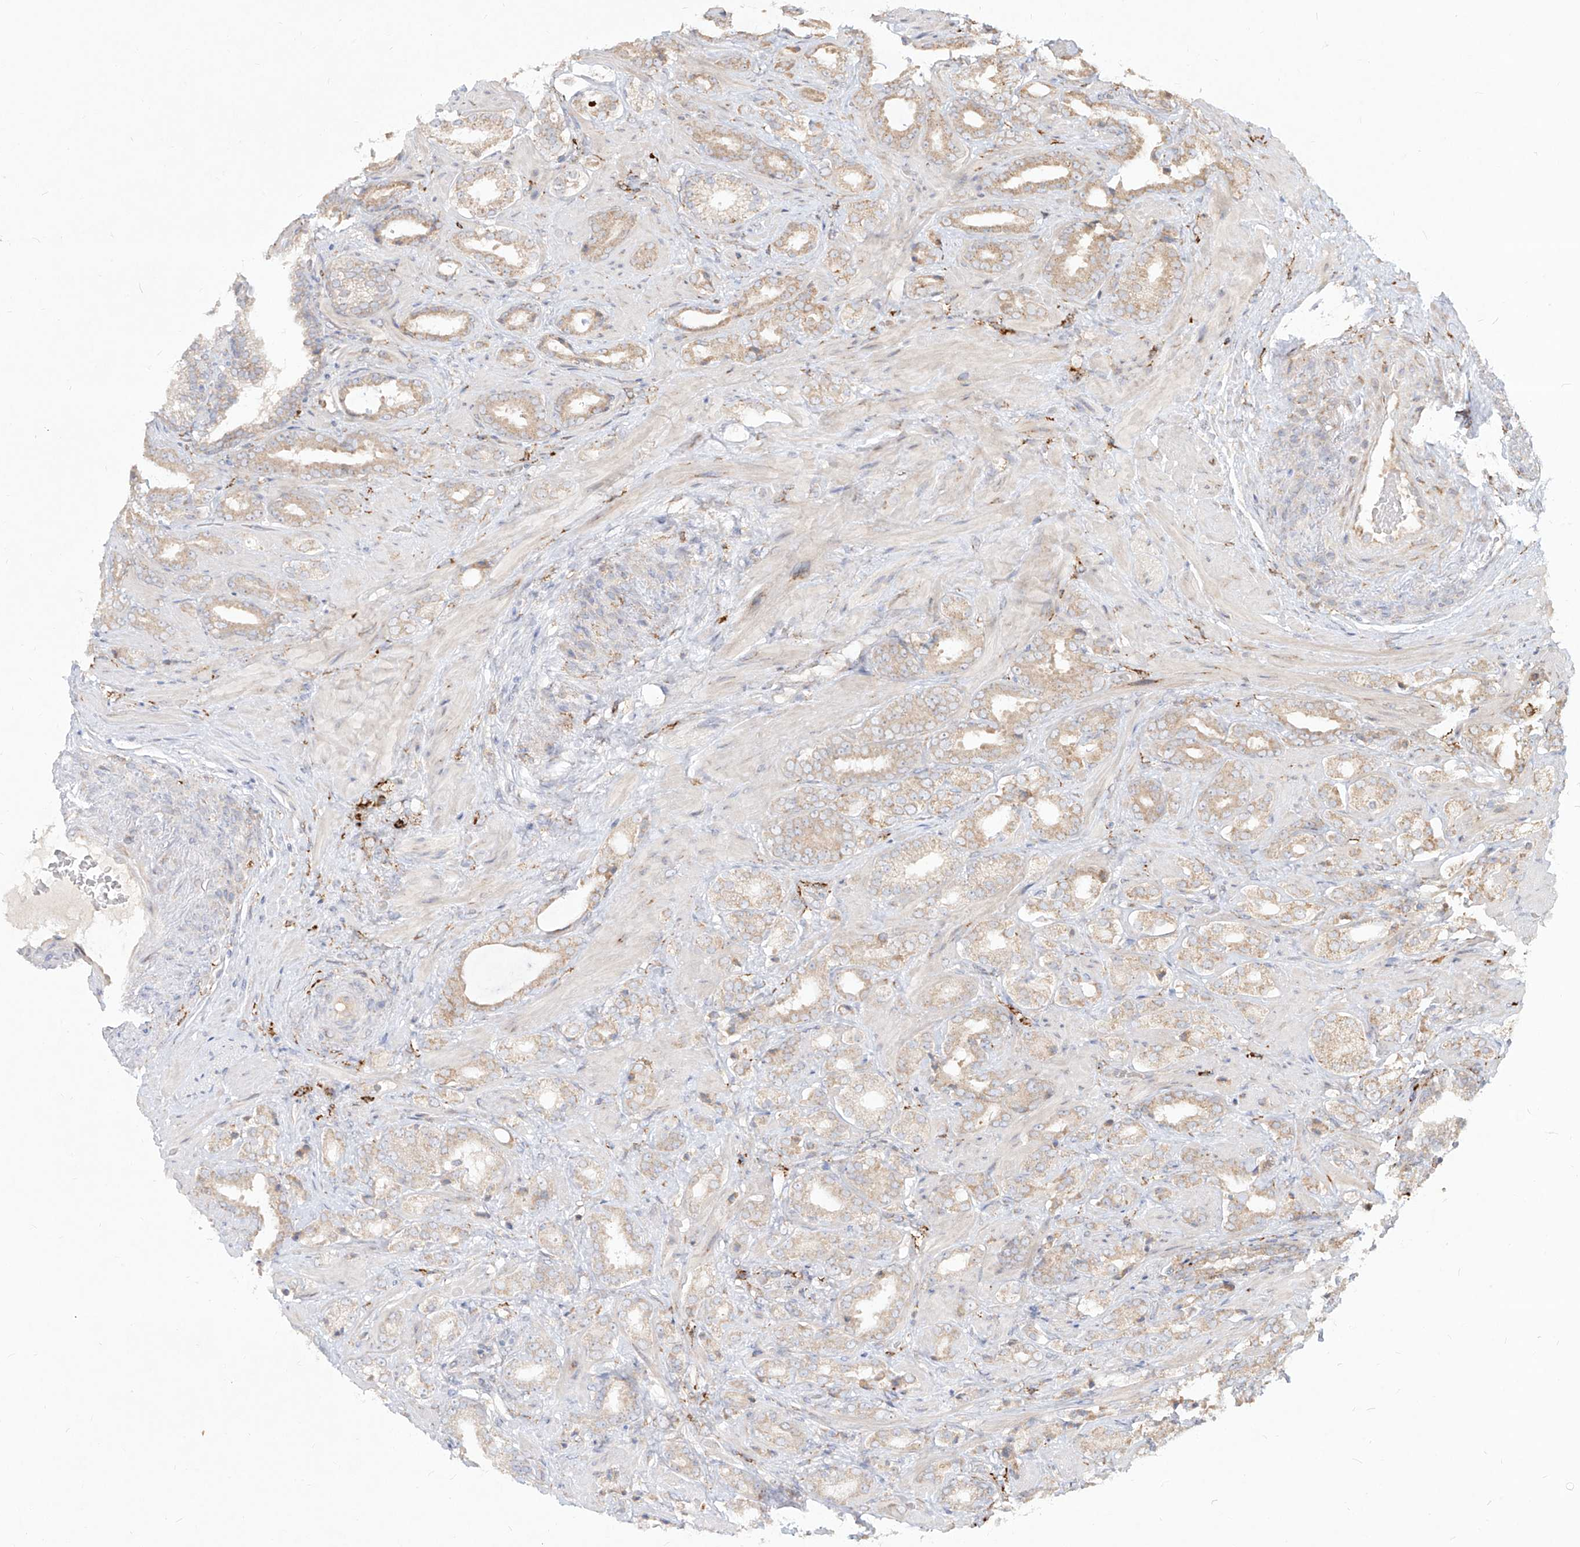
{"staining": {"intensity": "weak", "quantity": "<25%", "location": "cytoplasmic/membranous"}, "tissue": "prostate cancer", "cell_type": "Tumor cells", "image_type": "cancer", "snomed": [{"axis": "morphology", "description": "Adenocarcinoma, High grade"}, {"axis": "topography", "description": "Prostate"}], "caption": "Tumor cells are negative for brown protein staining in prostate cancer.", "gene": "CD209", "patient": {"sex": "male", "age": 64}}